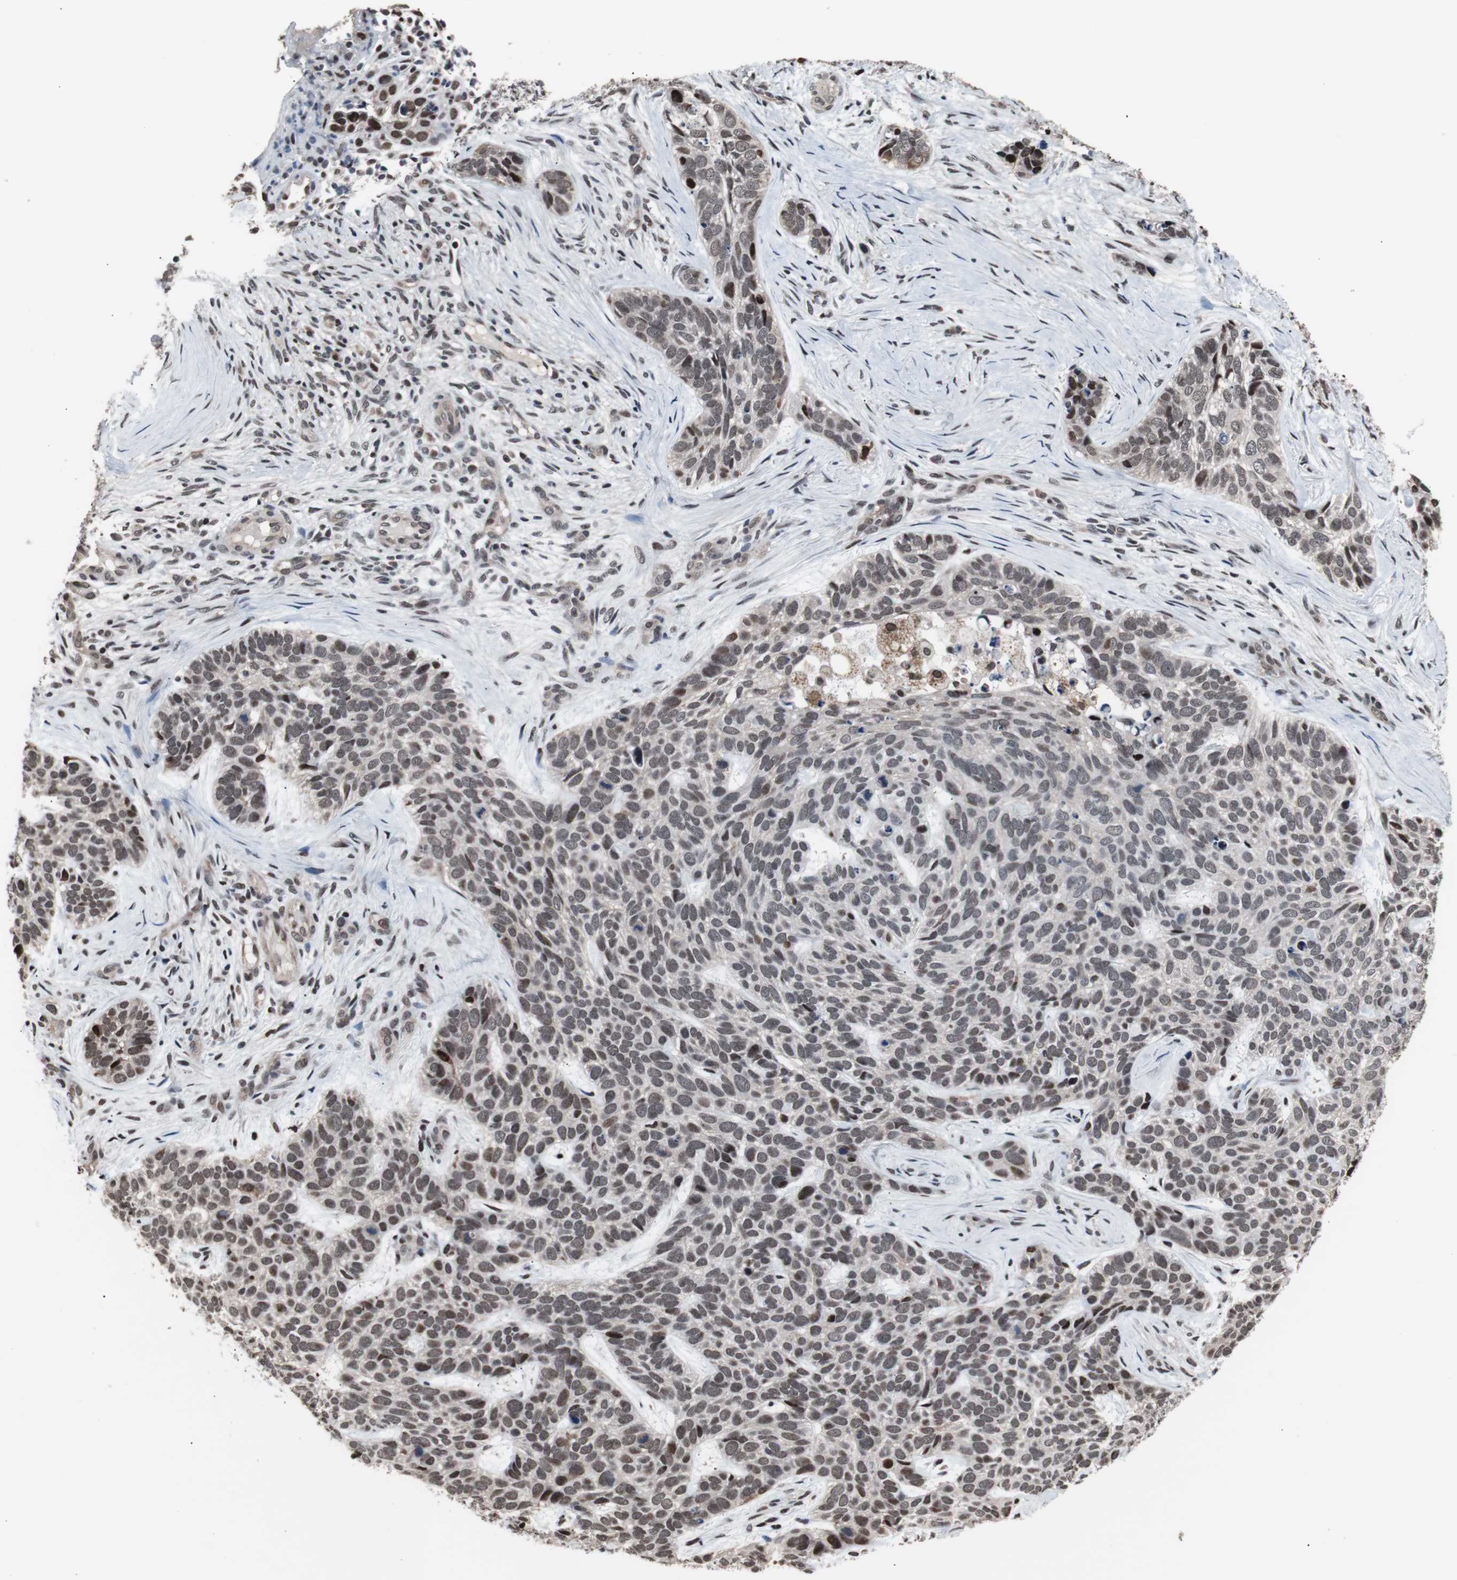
{"staining": {"intensity": "weak", "quantity": ">75%", "location": "nuclear"}, "tissue": "skin cancer", "cell_type": "Tumor cells", "image_type": "cancer", "snomed": [{"axis": "morphology", "description": "Basal cell carcinoma"}, {"axis": "topography", "description": "Skin"}], "caption": "A photomicrograph of human basal cell carcinoma (skin) stained for a protein displays weak nuclear brown staining in tumor cells. (IHC, brightfield microscopy, high magnification).", "gene": "POGZ", "patient": {"sex": "male", "age": 87}}